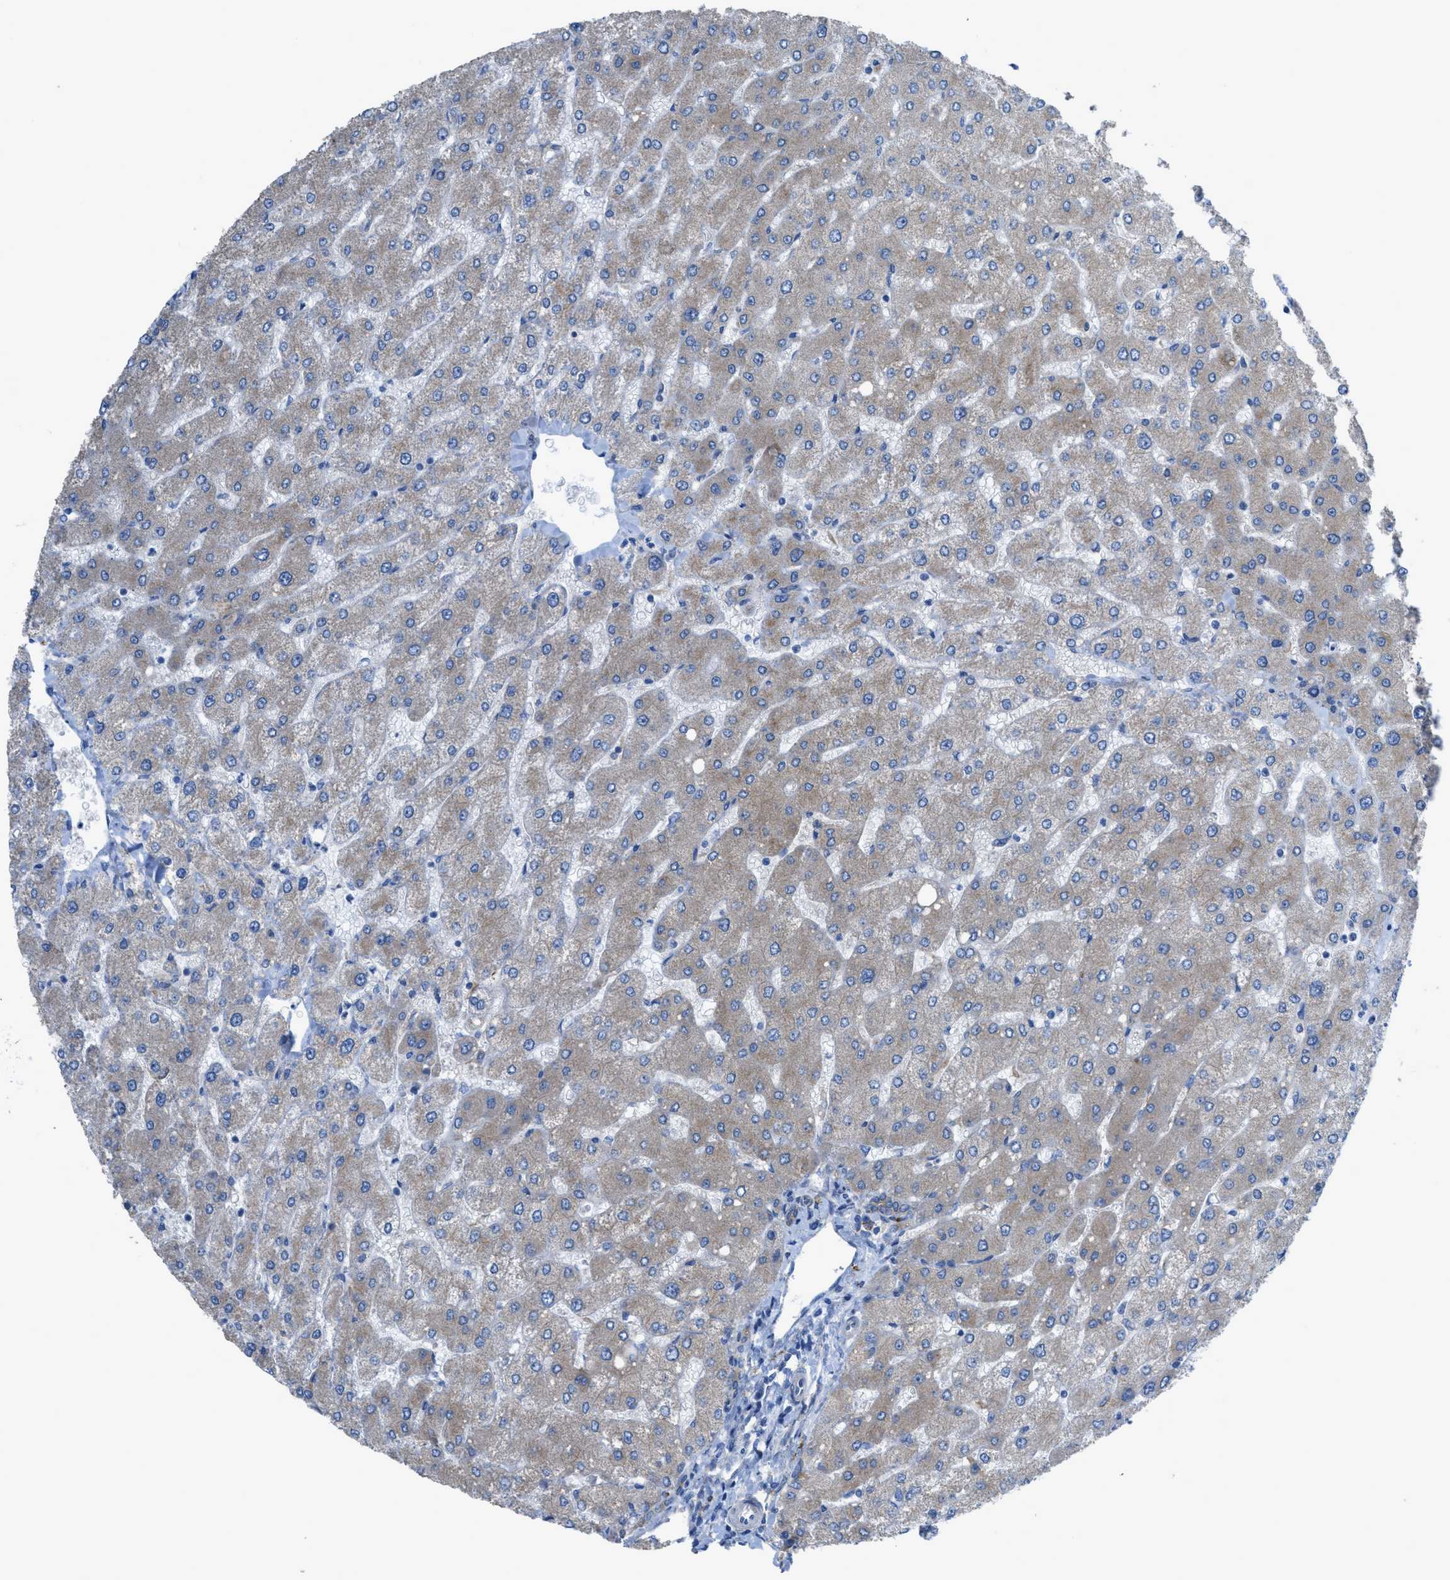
{"staining": {"intensity": "moderate", "quantity": "25%-75%", "location": "cytoplasmic/membranous"}, "tissue": "liver", "cell_type": "Cholangiocytes", "image_type": "normal", "snomed": [{"axis": "morphology", "description": "Normal tissue, NOS"}, {"axis": "topography", "description": "Liver"}], "caption": "IHC photomicrograph of benign liver stained for a protein (brown), which reveals medium levels of moderate cytoplasmic/membranous positivity in approximately 25%-75% of cholangiocytes.", "gene": "EGFR", "patient": {"sex": "male", "age": 55}}